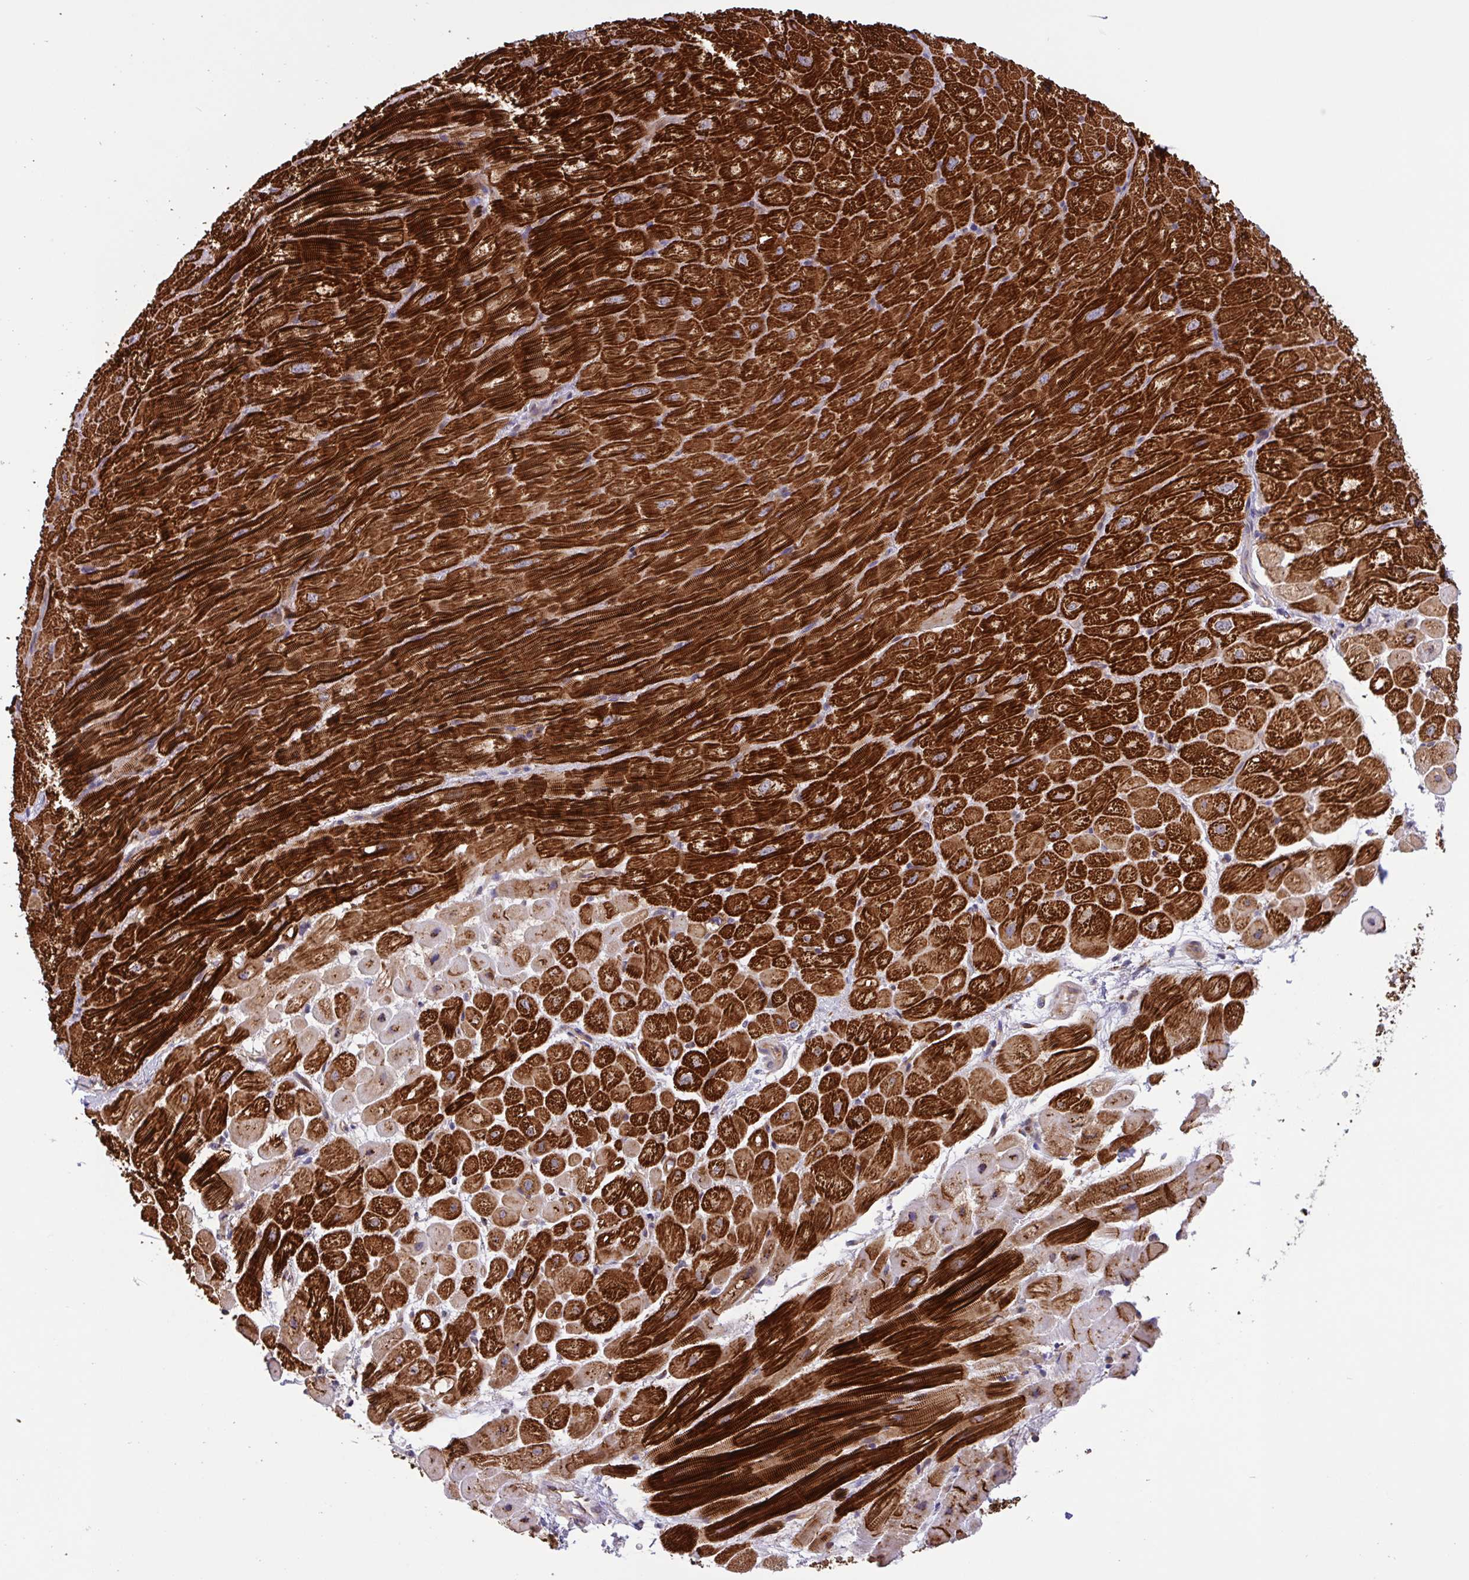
{"staining": {"intensity": "strong", "quantity": ">75%", "location": "cytoplasmic/membranous"}, "tissue": "heart muscle", "cell_type": "Cardiomyocytes", "image_type": "normal", "snomed": [{"axis": "morphology", "description": "Normal tissue, NOS"}, {"axis": "topography", "description": "Heart"}], "caption": "Protein expression analysis of unremarkable human heart muscle reveals strong cytoplasmic/membranous staining in about >75% of cardiomyocytes.", "gene": "INTS10", "patient": {"sex": "male", "age": 62}}